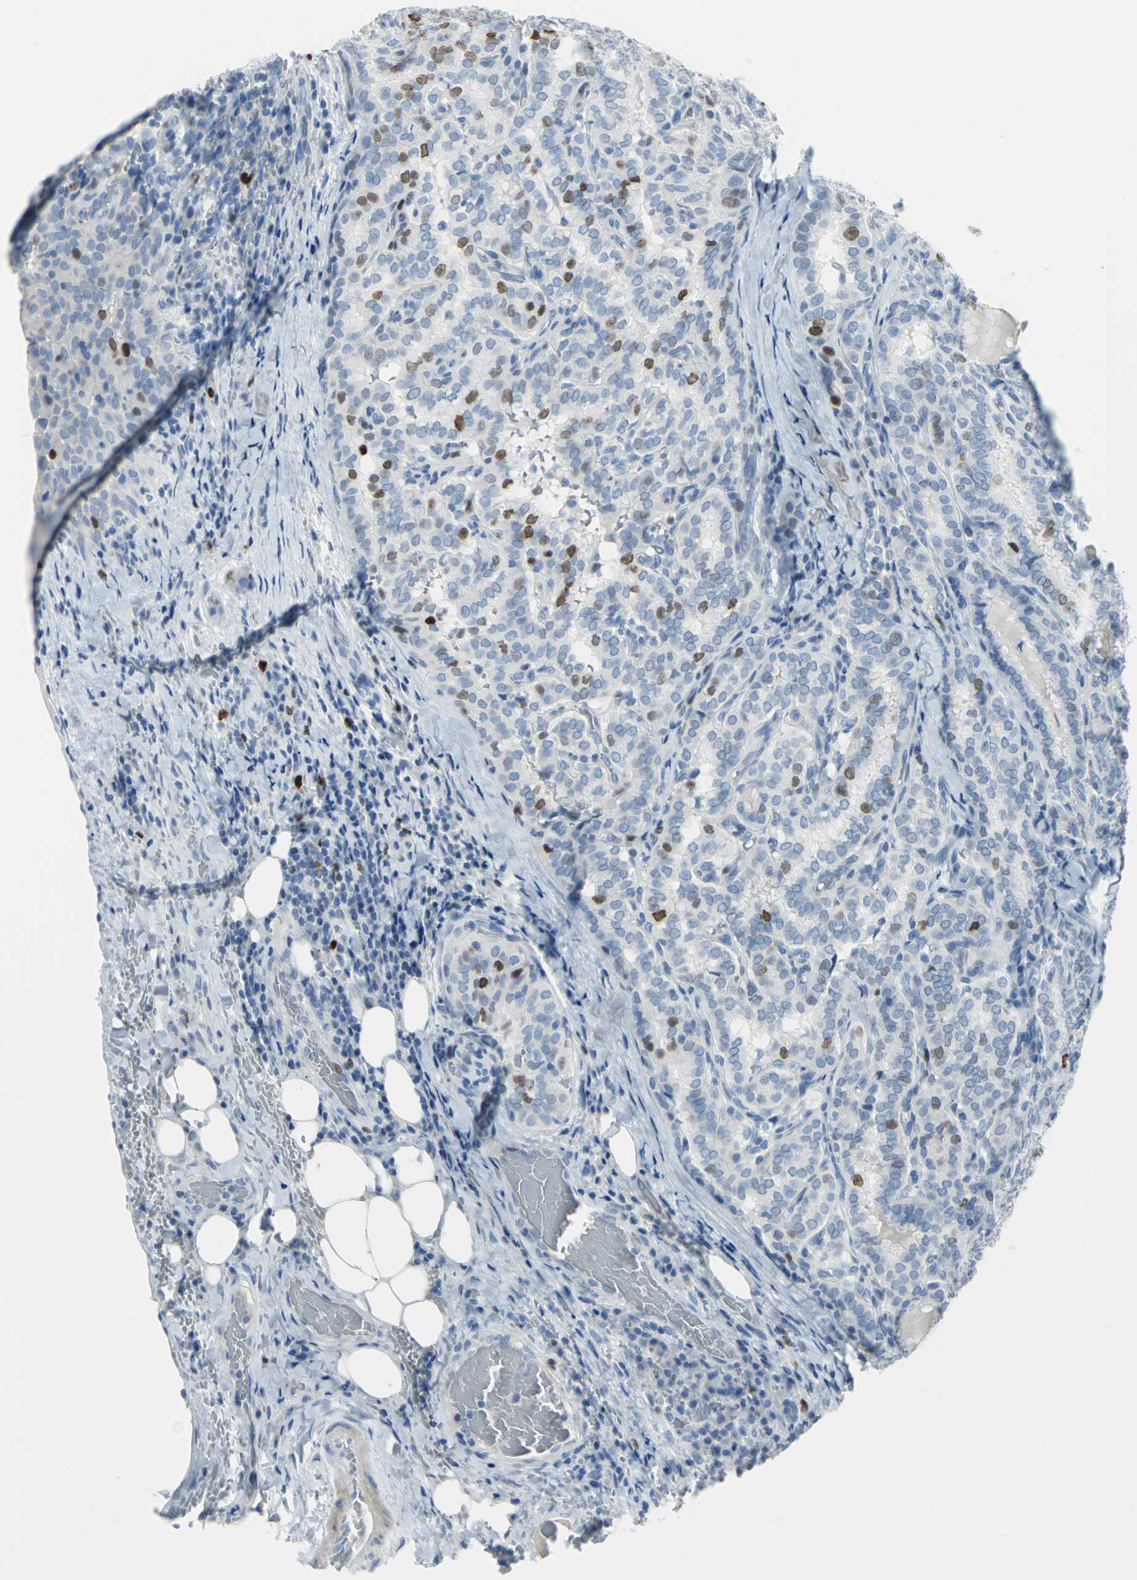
{"staining": {"intensity": "moderate", "quantity": "<25%", "location": "nuclear"}, "tissue": "thyroid cancer", "cell_type": "Tumor cells", "image_type": "cancer", "snomed": [{"axis": "morphology", "description": "Papillary adenocarcinoma, NOS"}, {"axis": "topography", "description": "Thyroid gland"}], "caption": "This histopathology image displays immunohistochemistry staining of thyroid papillary adenocarcinoma, with low moderate nuclear staining in about <25% of tumor cells.", "gene": "MCM3", "patient": {"sex": "female", "age": 30}}